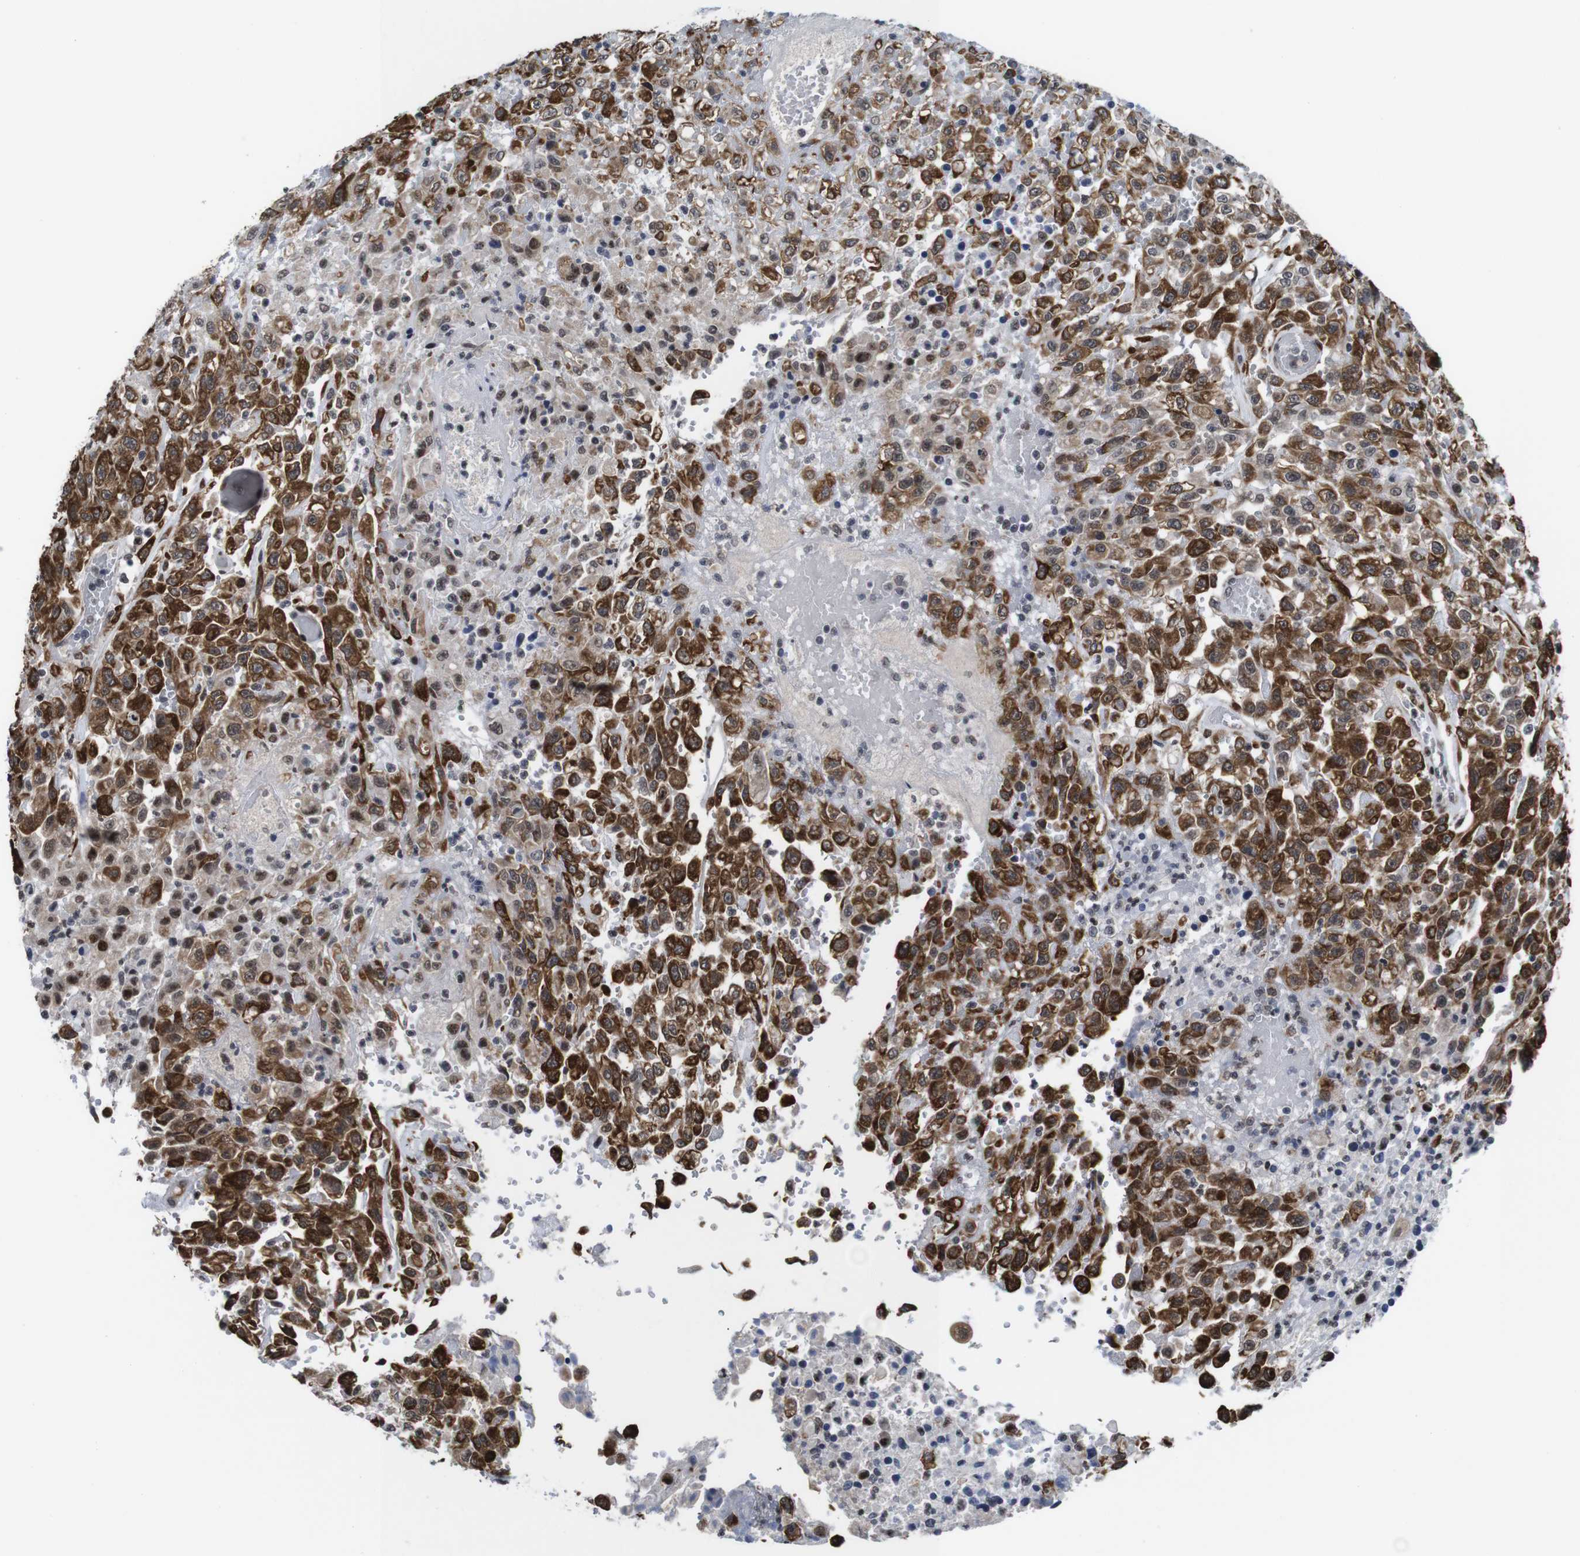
{"staining": {"intensity": "strong", "quantity": ">75%", "location": "cytoplasmic/membranous"}, "tissue": "urothelial cancer", "cell_type": "Tumor cells", "image_type": "cancer", "snomed": [{"axis": "morphology", "description": "Urothelial carcinoma, High grade"}, {"axis": "topography", "description": "Urinary bladder"}], "caption": "This image reveals urothelial cancer stained with immunohistochemistry (IHC) to label a protein in brown. The cytoplasmic/membranous of tumor cells show strong positivity for the protein. Nuclei are counter-stained blue.", "gene": "EIF4G1", "patient": {"sex": "male", "age": 46}}